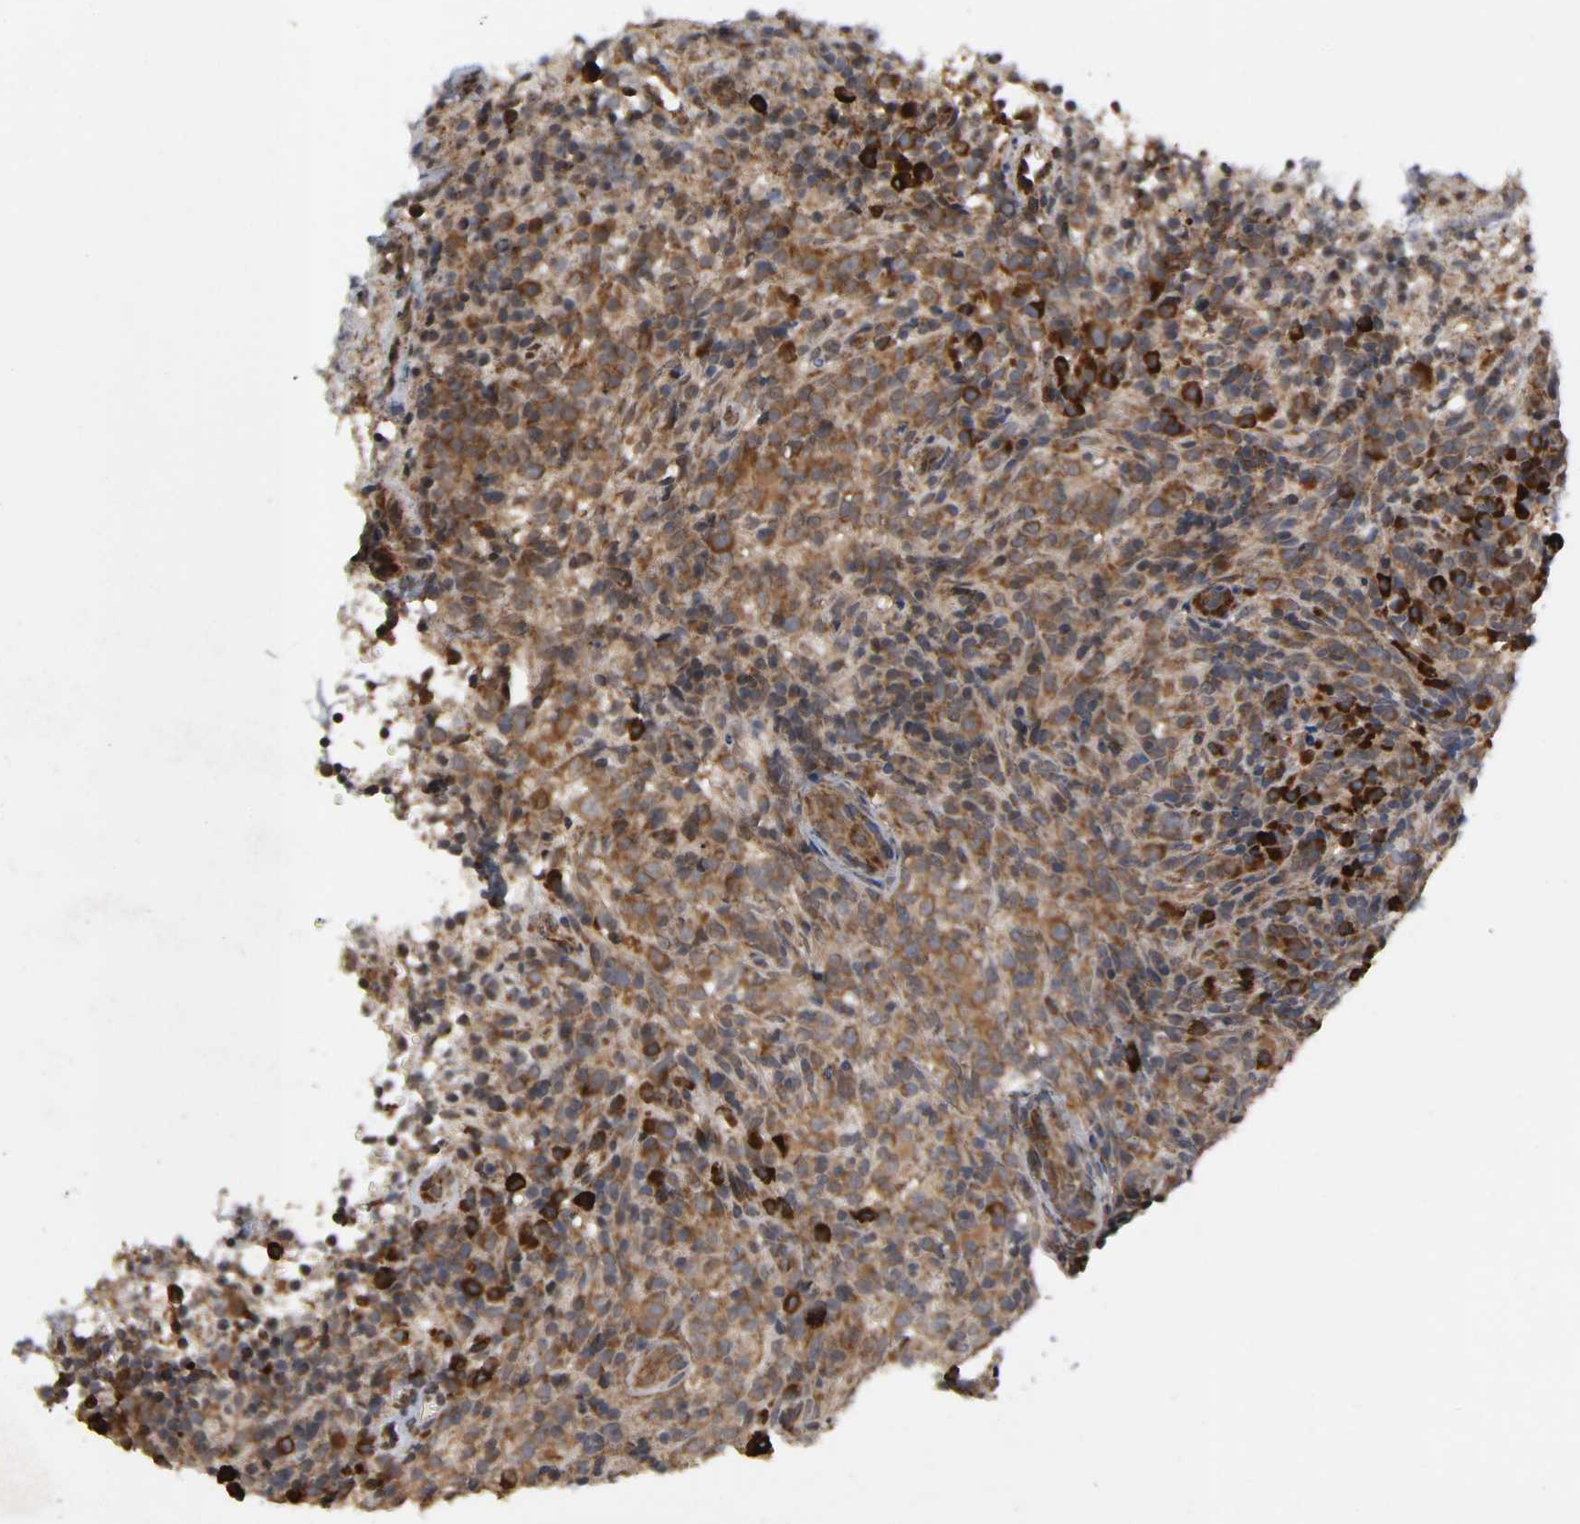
{"staining": {"intensity": "strong", "quantity": ">75%", "location": "cytoplasmic/membranous"}, "tissue": "lymphoma", "cell_type": "Tumor cells", "image_type": "cancer", "snomed": [{"axis": "morphology", "description": "Malignant lymphoma, non-Hodgkin's type, High grade"}, {"axis": "topography", "description": "Lymph node"}], "caption": "Immunohistochemical staining of lymphoma displays high levels of strong cytoplasmic/membranous protein positivity in about >75% of tumor cells.", "gene": "SLC30A9", "patient": {"sex": "female", "age": 76}}